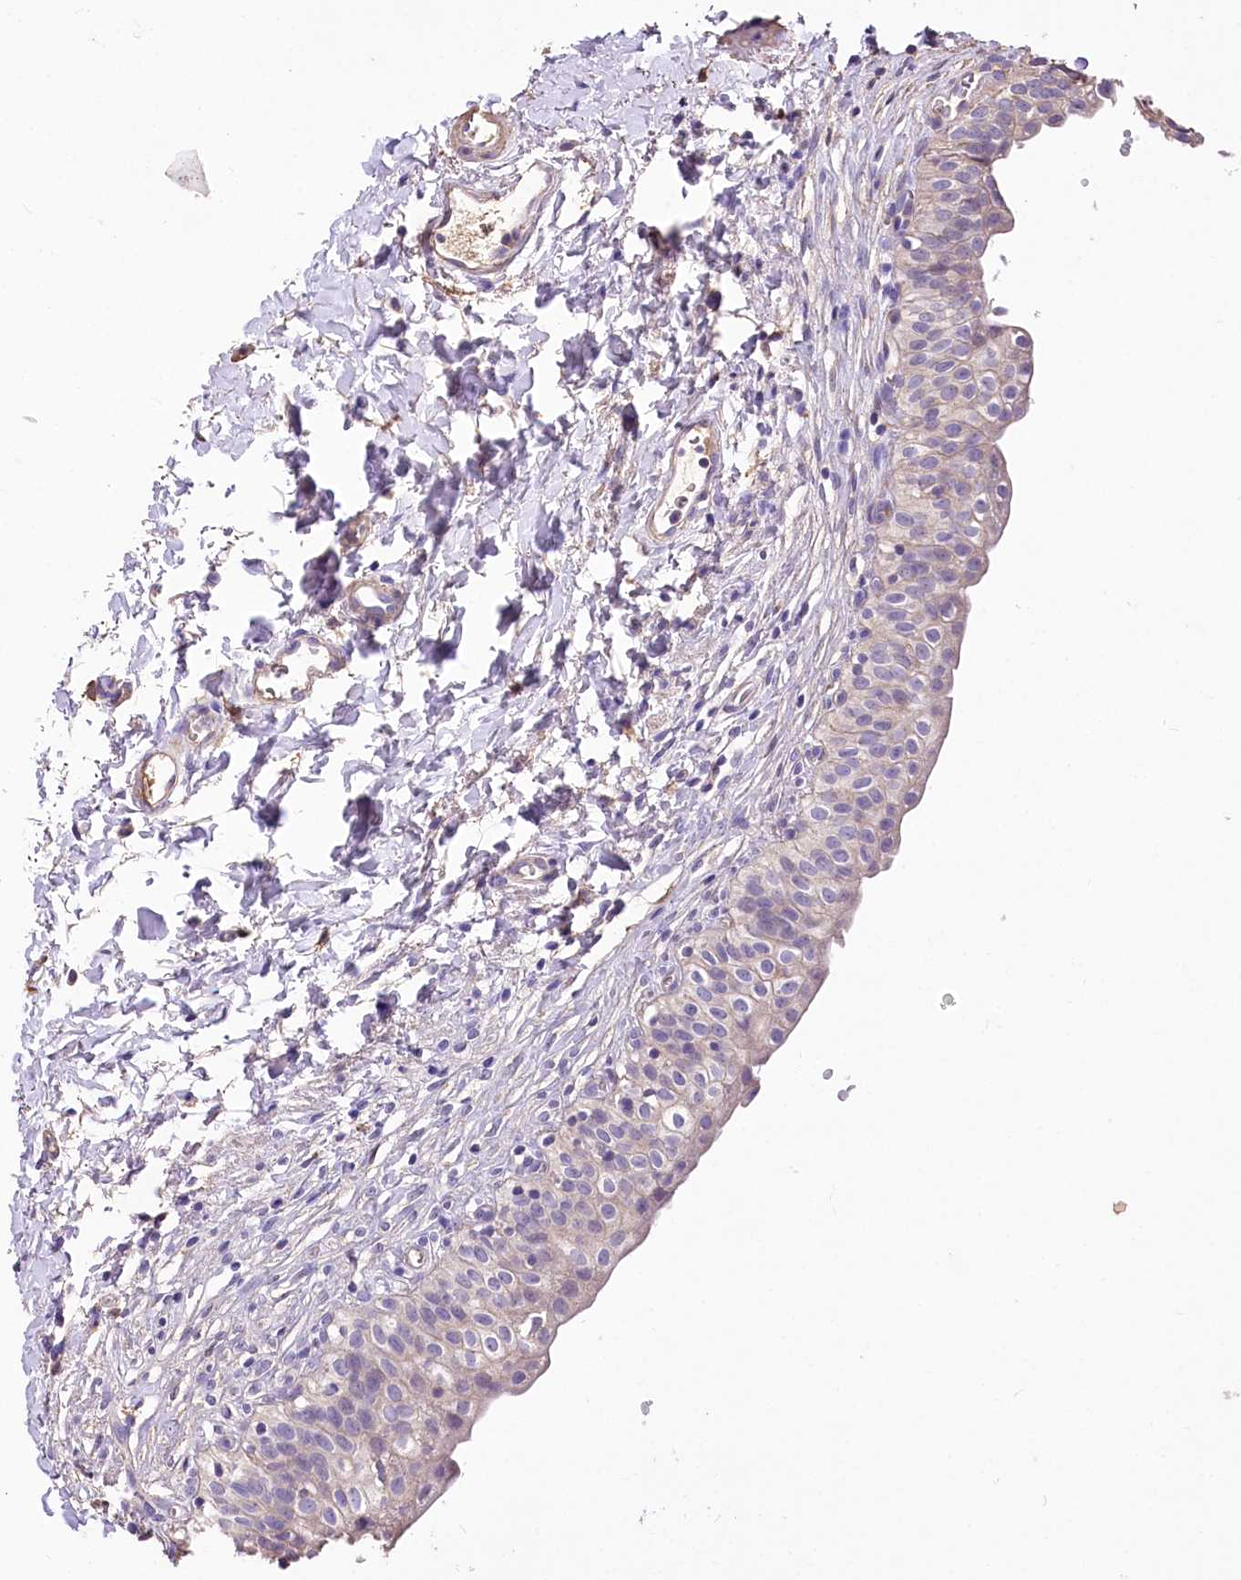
{"staining": {"intensity": "weak", "quantity": "<25%", "location": "cytoplasmic/membranous"}, "tissue": "urinary bladder", "cell_type": "Urothelial cells", "image_type": "normal", "snomed": [{"axis": "morphology", "description": "Normal tissue, NOS"}, {"axis": "topography", "description": "Urinary bladder"}], "caption": "Urinary bladder was stained to show a protein in brown. There is no significant positivity in urothelial cells. The staining was performed using DAB to visualize the protein expression in brown, while the nuclei were stained in blue with hematoxylin (Magnification: 20x).", "gene": "PCYOX1L", "patient": {"sex": "male", "age": 55}}